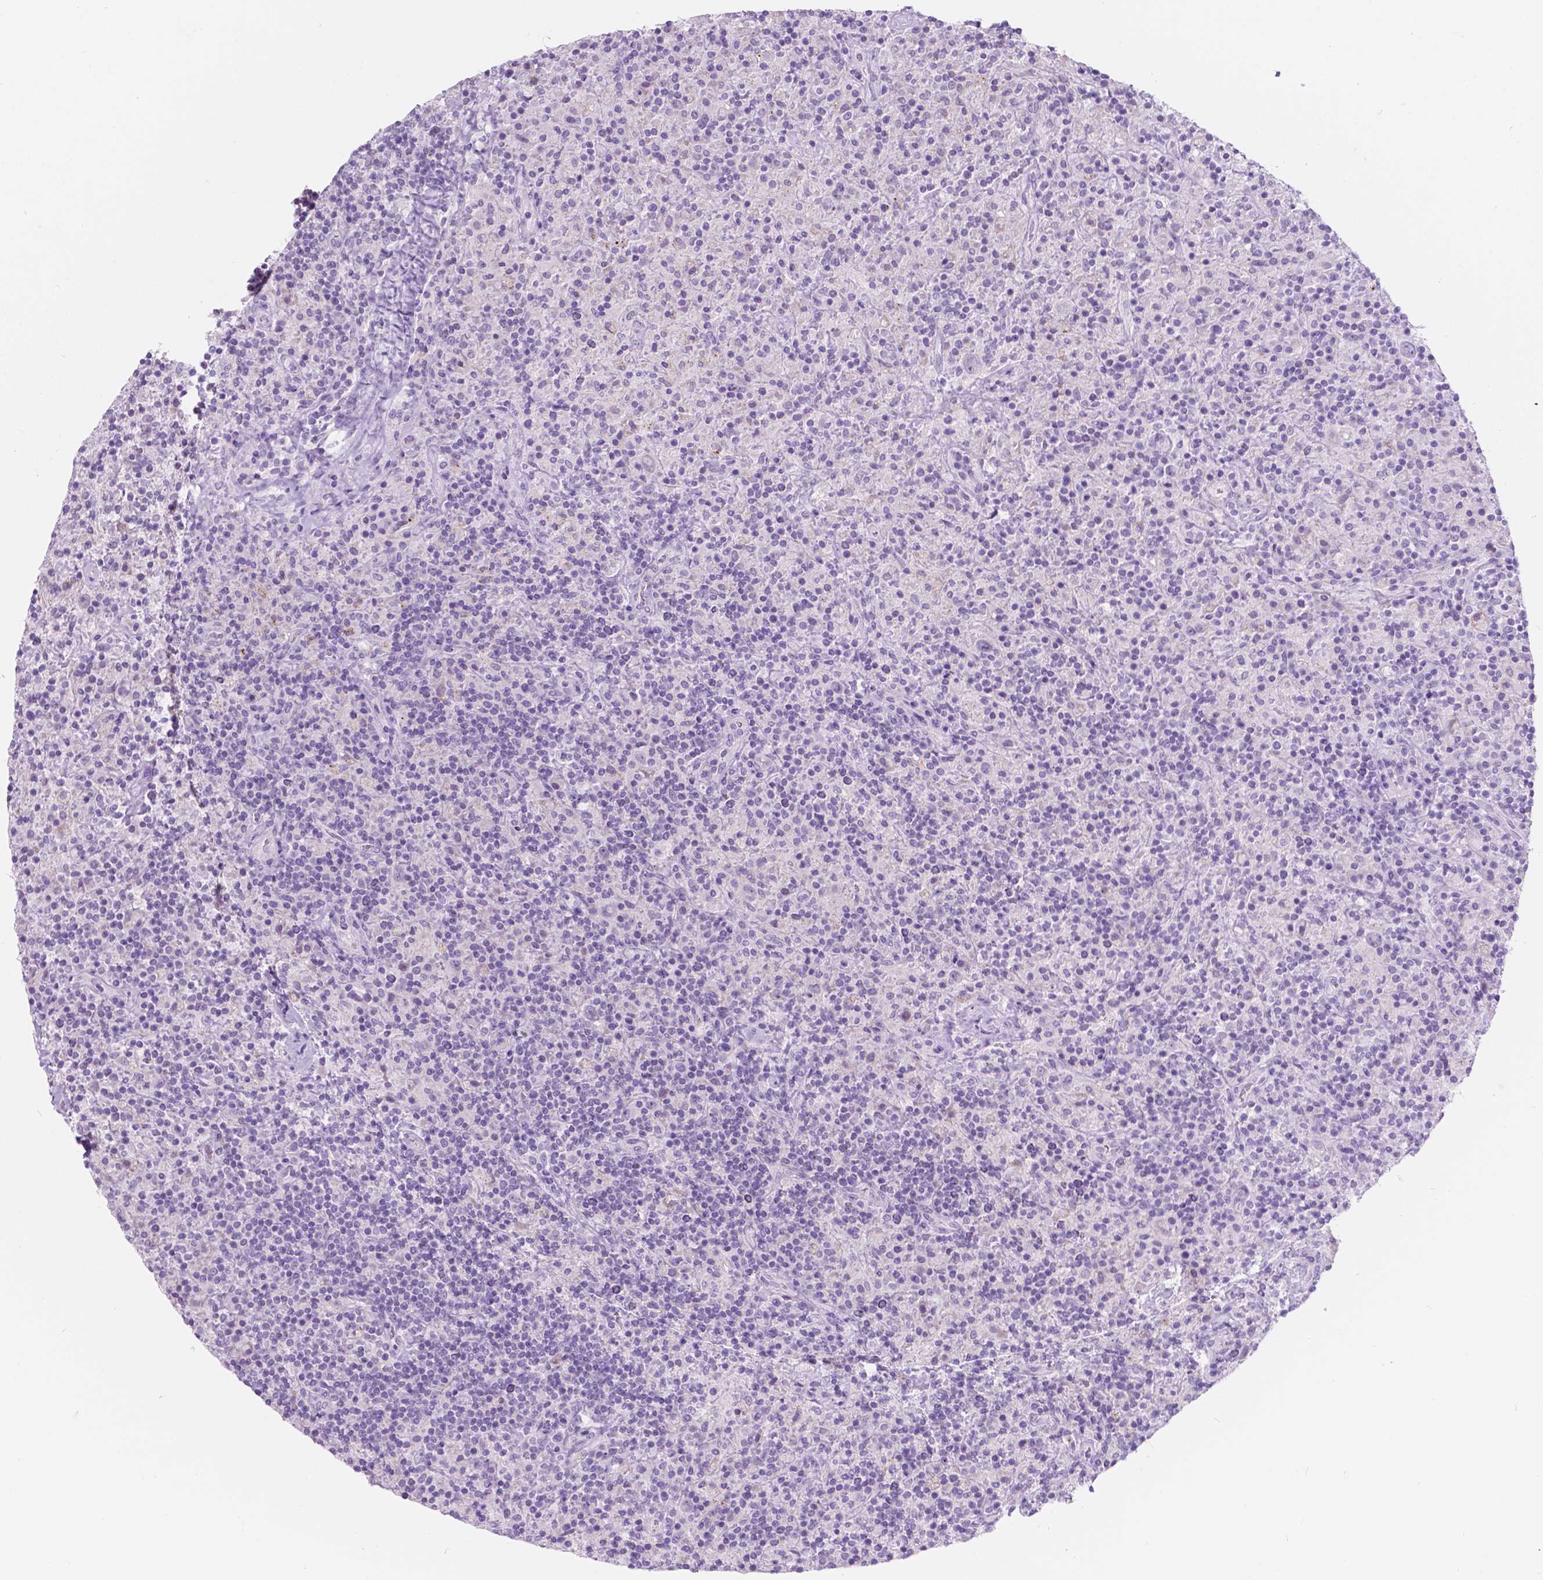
{"staining": {"intensity": "negative", "quantity": "none", "location": "none"}, "tissue": "lymphoma", "cell_type": "Tumor cells", "image_type": "cancer", "snomed": [{"axis": "morphology", "description": "Hodgkin's disease, NOS"}, {"axis": "topography", "description": "Lymph node"}], "caption": "DAB immunohistochemical staining of human Hodgkin's disease displays no significant staining in tumor cells. (Brightfield microscopy of DAB immunohistochemistry (IHC) at high magnification).", "gene": "NOS1AP", "patient": {"sex": "male", "age": 70}}